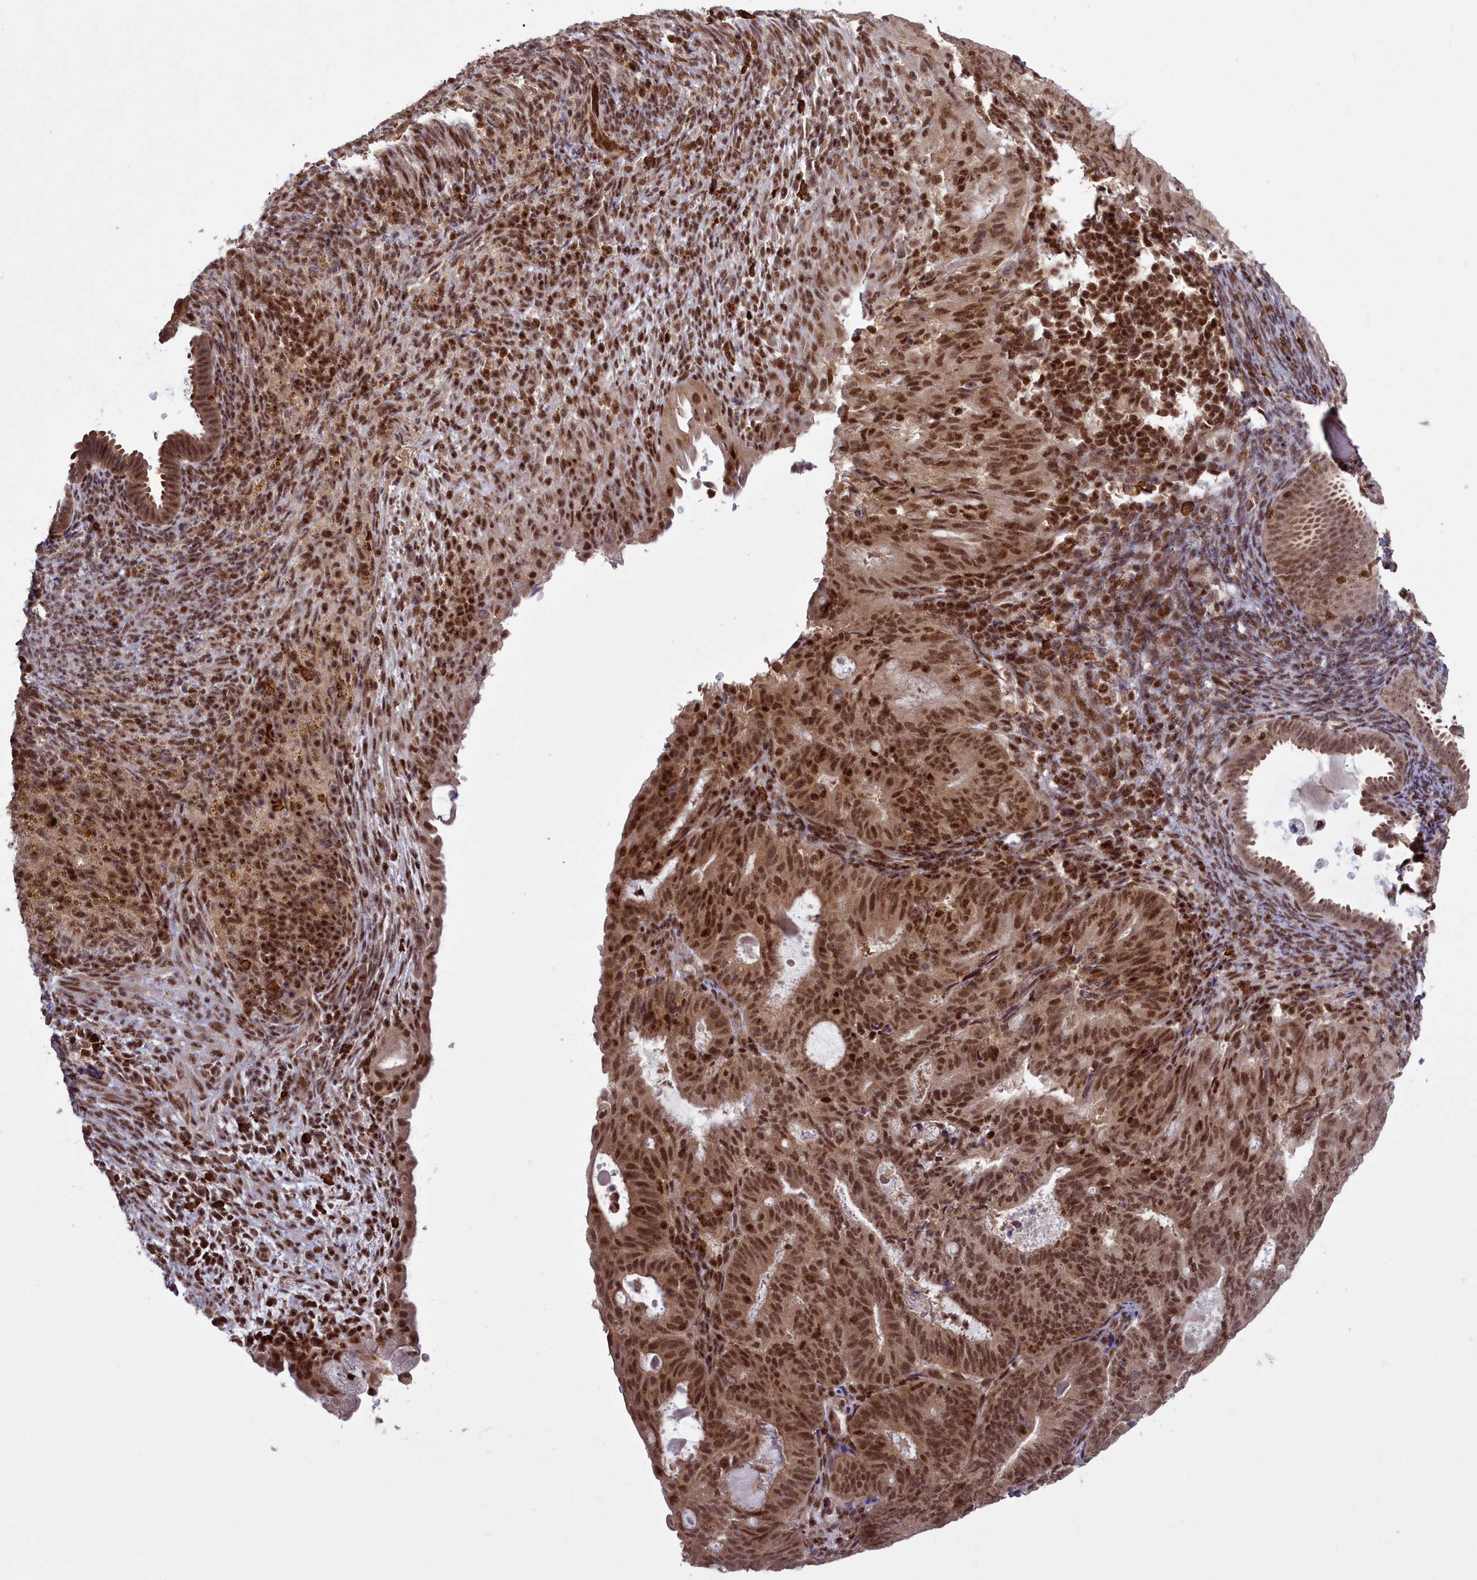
{"staining": {"intensity": "moderate", "quantity": ">75%", "location": "nuclear"}, "tissue": "endometrial cancer", "cell_type": "Tumor cells", "image_type": "cancer", "snomed": [{"axis": "morphology", "description": "Adenocarcinoma, NOS"}, {"axis": "topography", "description": "Endometrium"}], "caption": "High-power microscopy captured an immunohistochemistry photomicrograph of endometrial cancer (adenocarcinoma), revealing moderate nuclear expression in about >75% of tumor cells.", "gene": "GMEB1", "patient": {"sex": "female", "age": 70}}